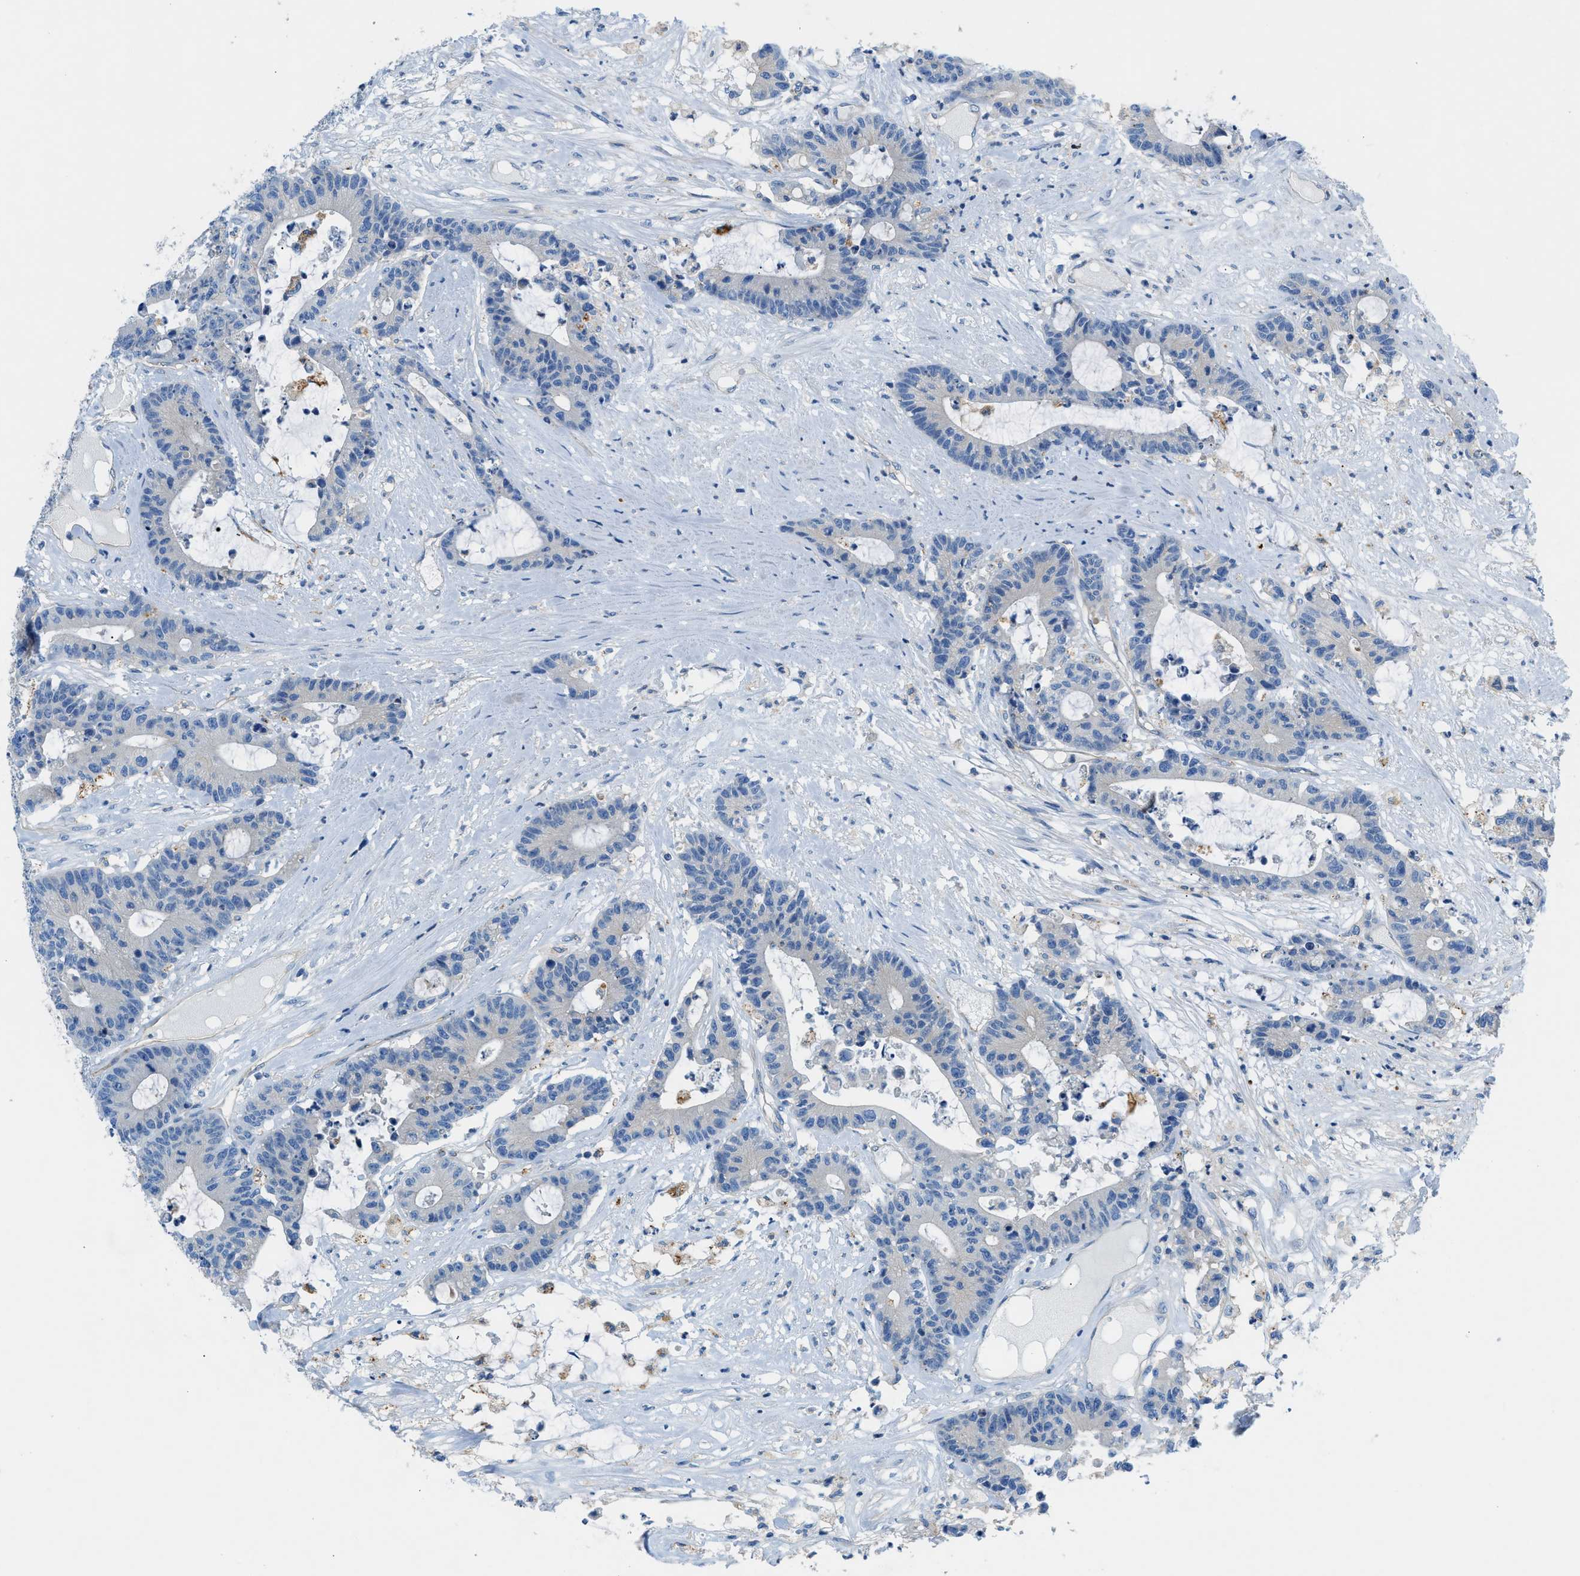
{"staining": {"intensity": "negative", "quantity": "none", "location": "none"}, "tissue": "colorectal cancer", "cell_type": "Tumor cells", "image_type": "cancer", "snomed": [{"axis": "morphology", "description": "Adenocarcinoma, NOS"}, {"axis": "topography", "description": "Colon"}], "caption": "Tumor cells show no significant protein expression in adenocarcinoma (colorectal). (DAB (3,3'-diaminobenzidine) IHC with hematoxylin counter stain).", "gene": "ORAI1", "patient": {"sex": "female", "age": 84}}